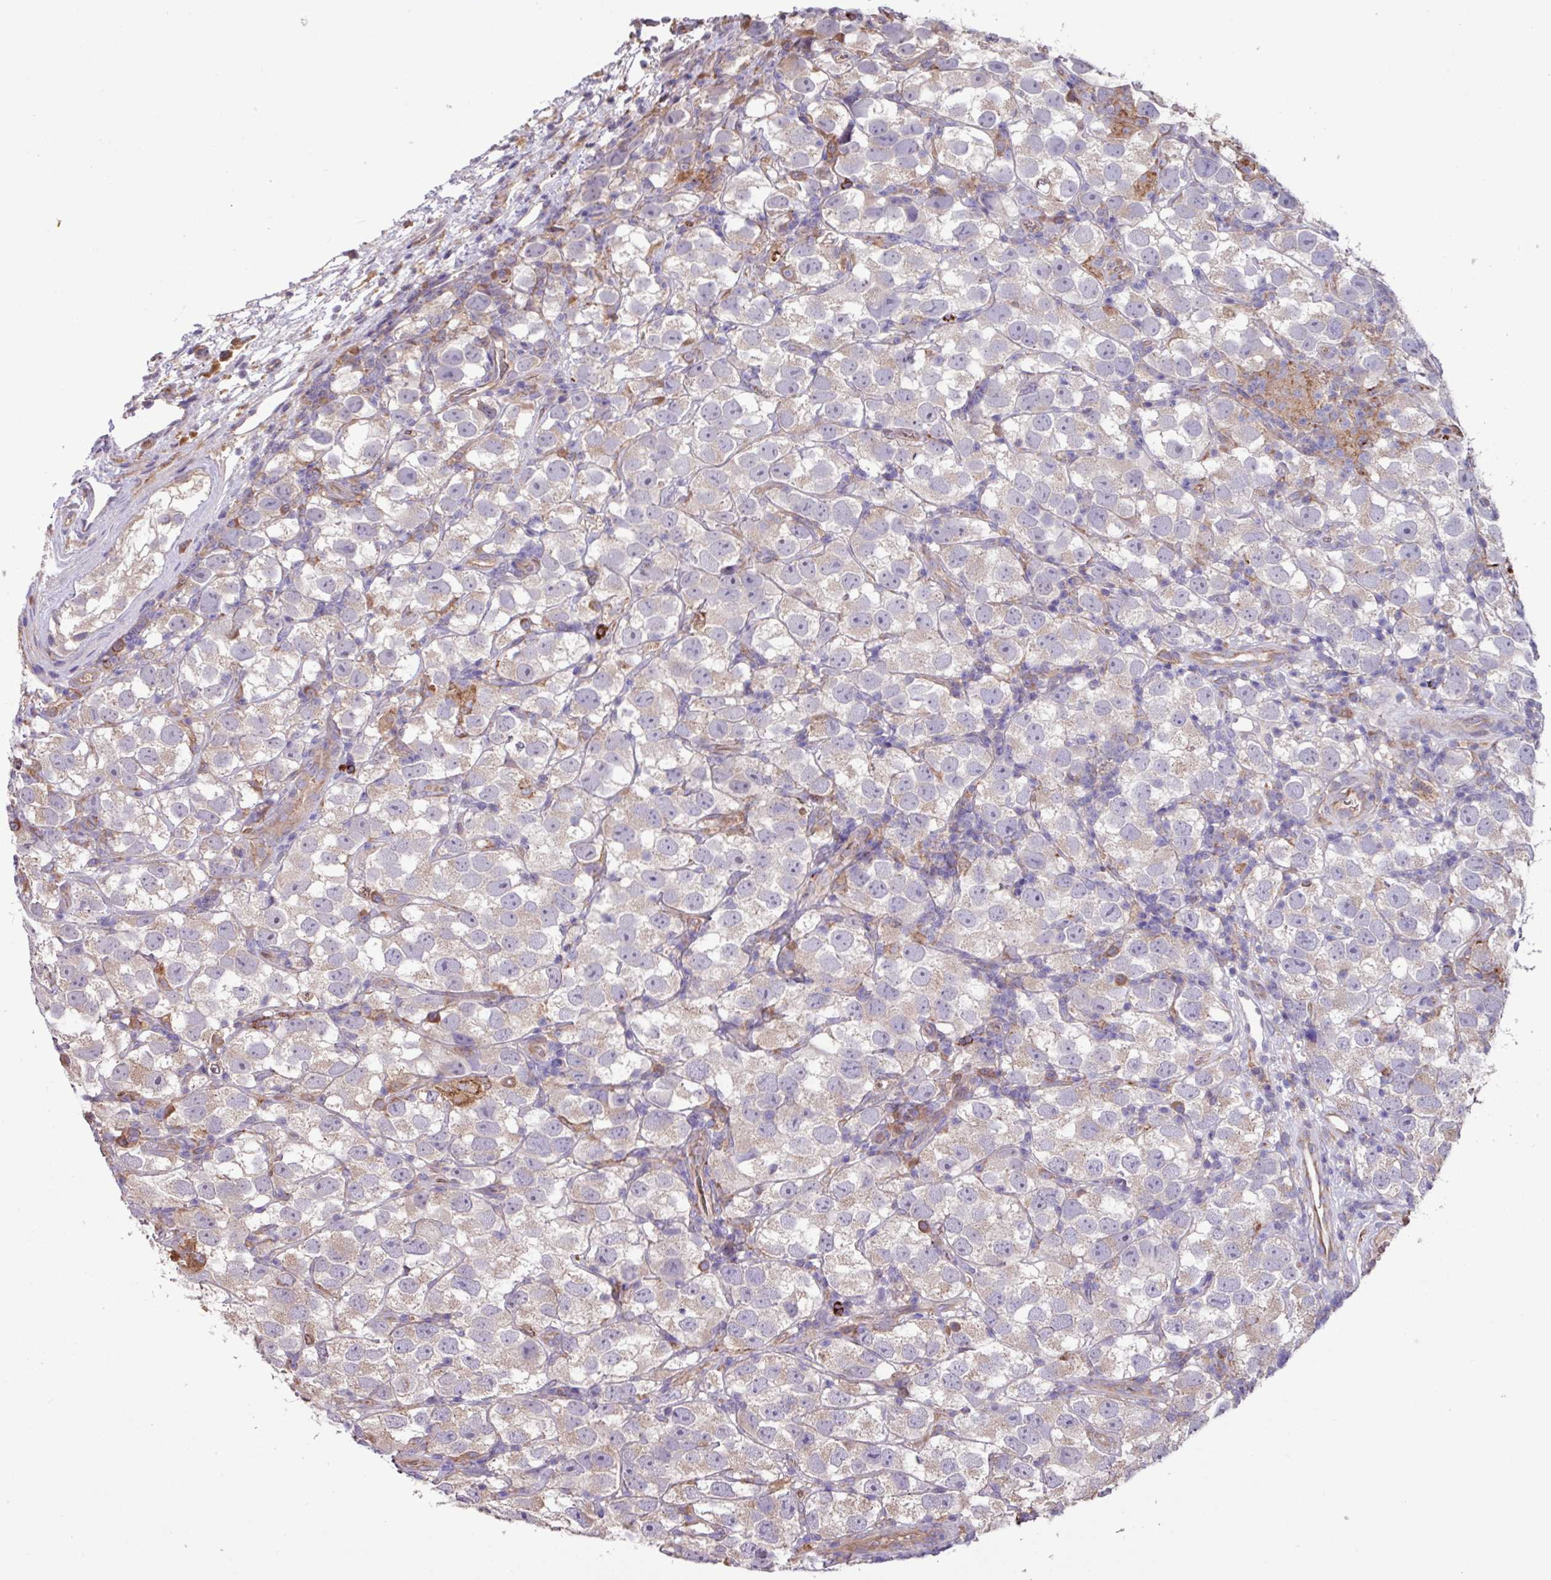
{"staining": {"intensity": "weak", "quantity": "<25%", "location": "cytoplasmic/membranous"}, "tissue": "testis cancer", "cell_type": "Tumor cells", "image_type": "cancer", "snomed": [{"axis": "morphology", "description": "Seminoma, NOS"}, {"axis": "topography", "description": "Testis"}], "caption": "Immunohistochemistry micrograph of neoplastic tissue: testis cancer stained with DAB (3,3'-diaminobenzidine) displays no significant protein positivity in tumor cells.", "gene": "PTPRQ", "patient": {"sex": "male", "age": 26}}